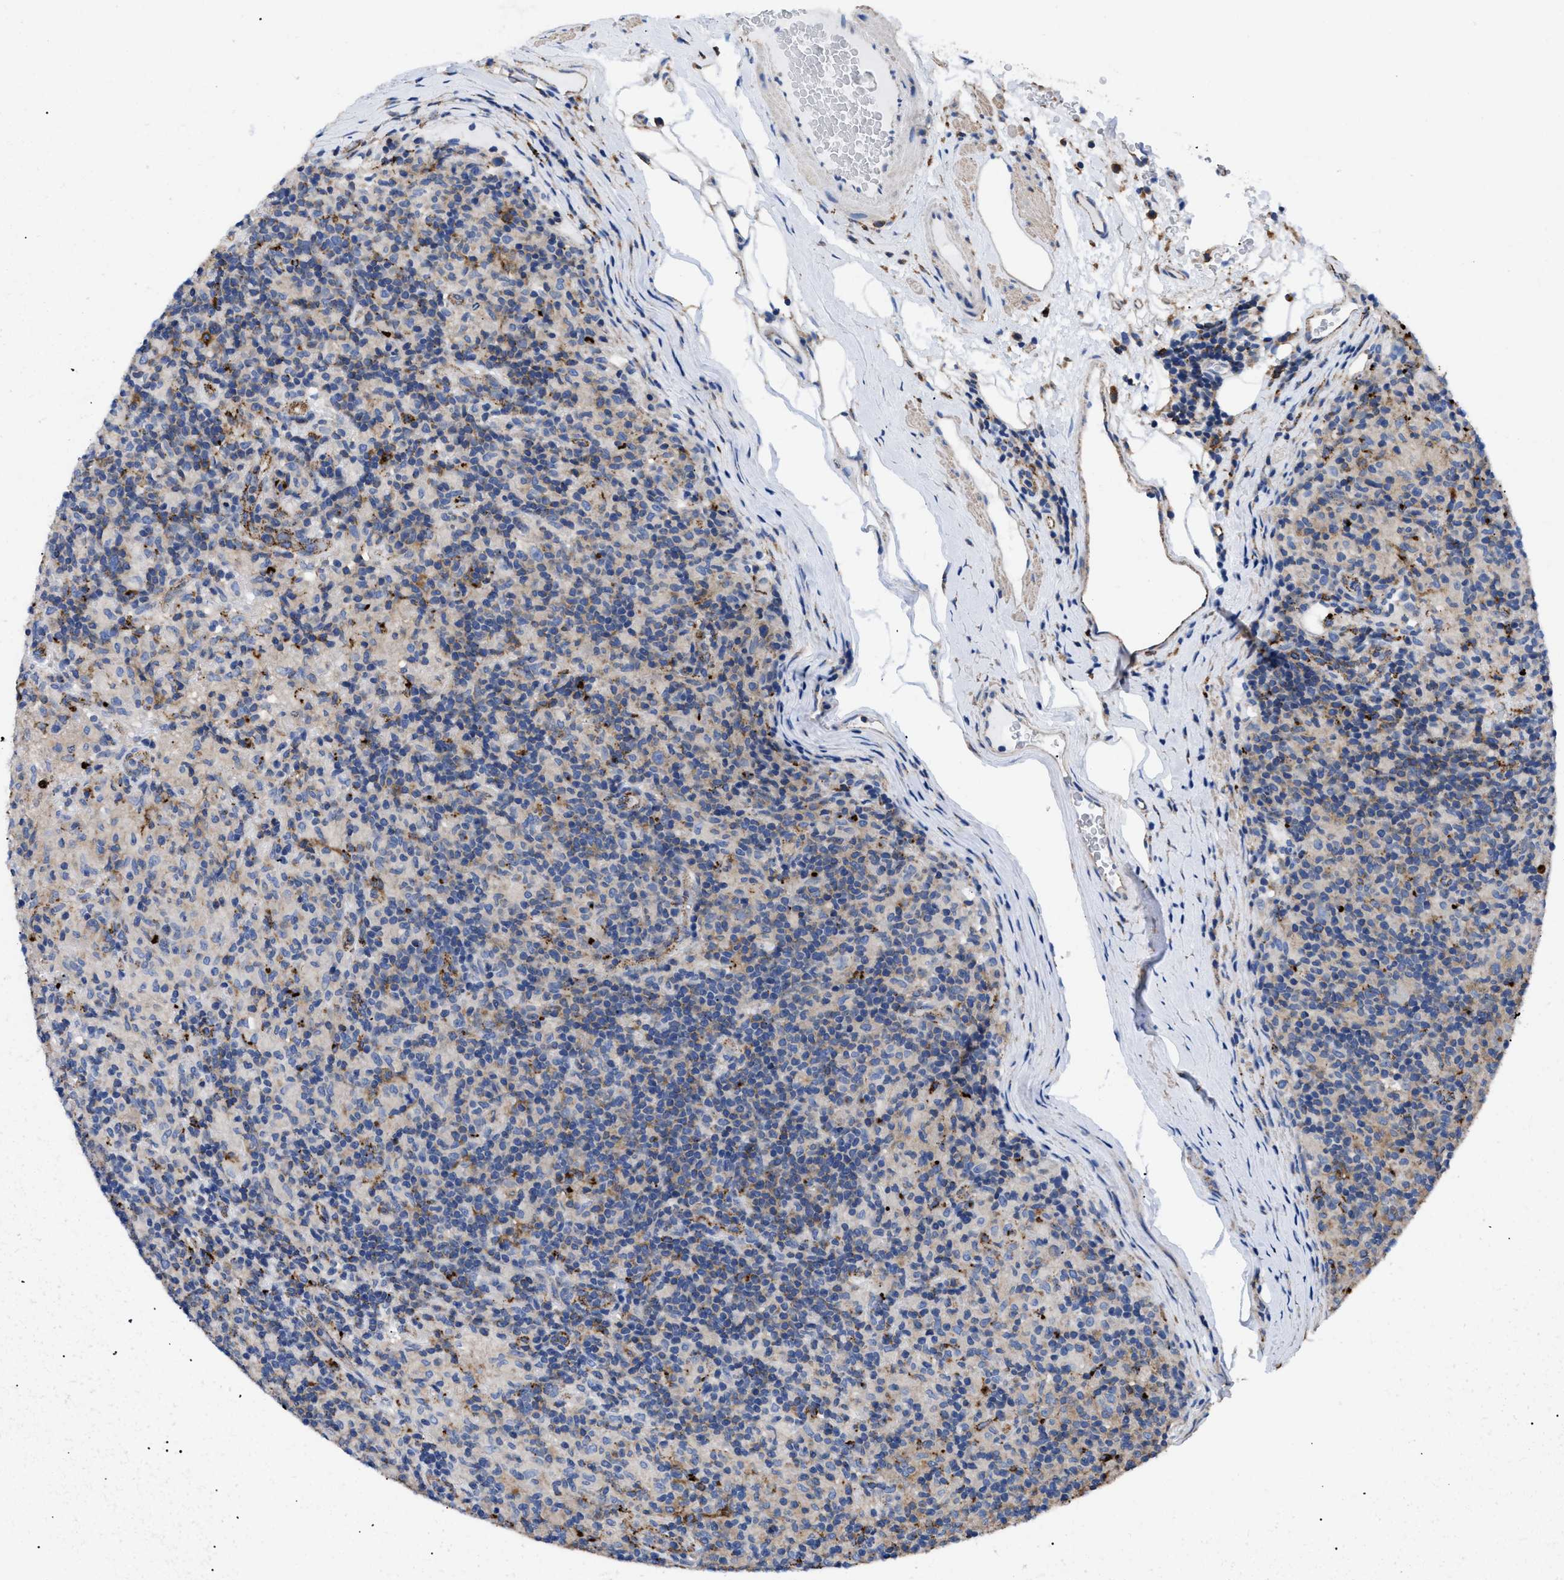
{"staining": {"intensity": "weak", "quantity": "25%-75%", "location": "cytoplasmic/membranous"}, "tissue": "lymphoma", "cell_type": "Tumor cells", "image_type": "cancer", "snomed": [{"axis": "morphology", "description": "Hodgkin's disease, NOS"}, {"axis": "topography", "description": "Lymph node"}], "caption": "IHC (DAB) staining of human Hodgkin's disease exhibits weak cytoplasmic/membranous protein staining in approximately 25%-75% of tumor cells.", "gene": "HLA-DPA1", "patient": {"sex": "male", "age": 70}}